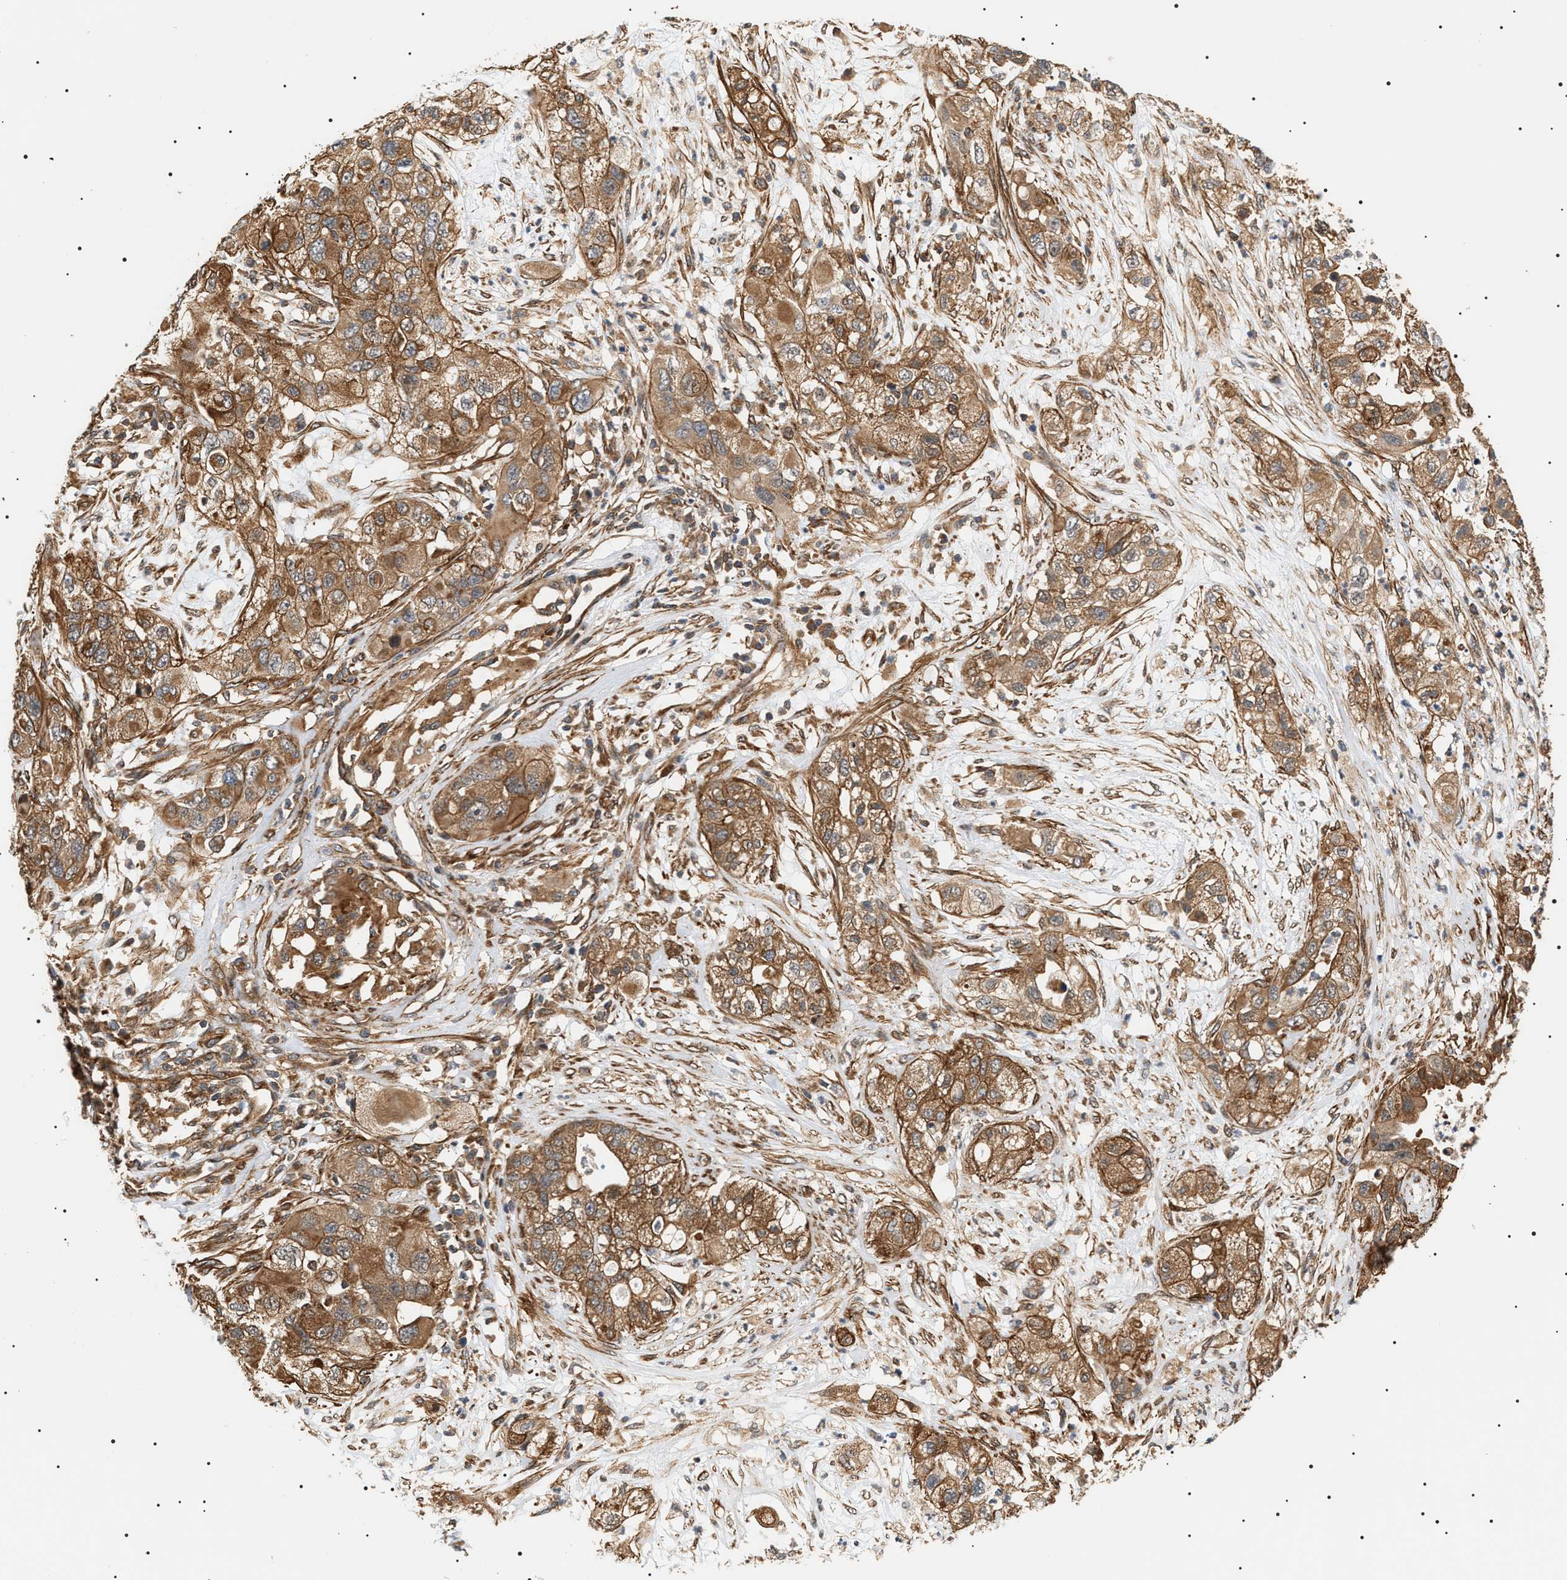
{"staining": {"intensity": "moderate", "quantity": ">75%", "location": "cytoplasmic/membranous"}, "tissue": "pancreatic cancer", "cell_type": "Tumor cells", "image_type": "cancer", "snomed": [{"axis": "morphology", "description": "Adenocarcinoma, NOS"}, {"axis": "topography", "description": "Pancreas"}], "caption": "A brown stain labels moderate cytoplasmic/membranous positivity of a protein in human adenocarcinoma (pancreatic) tumor cells.", "gene": "SH3GLB2", "patient": {"sex": "female", "age": 78}}